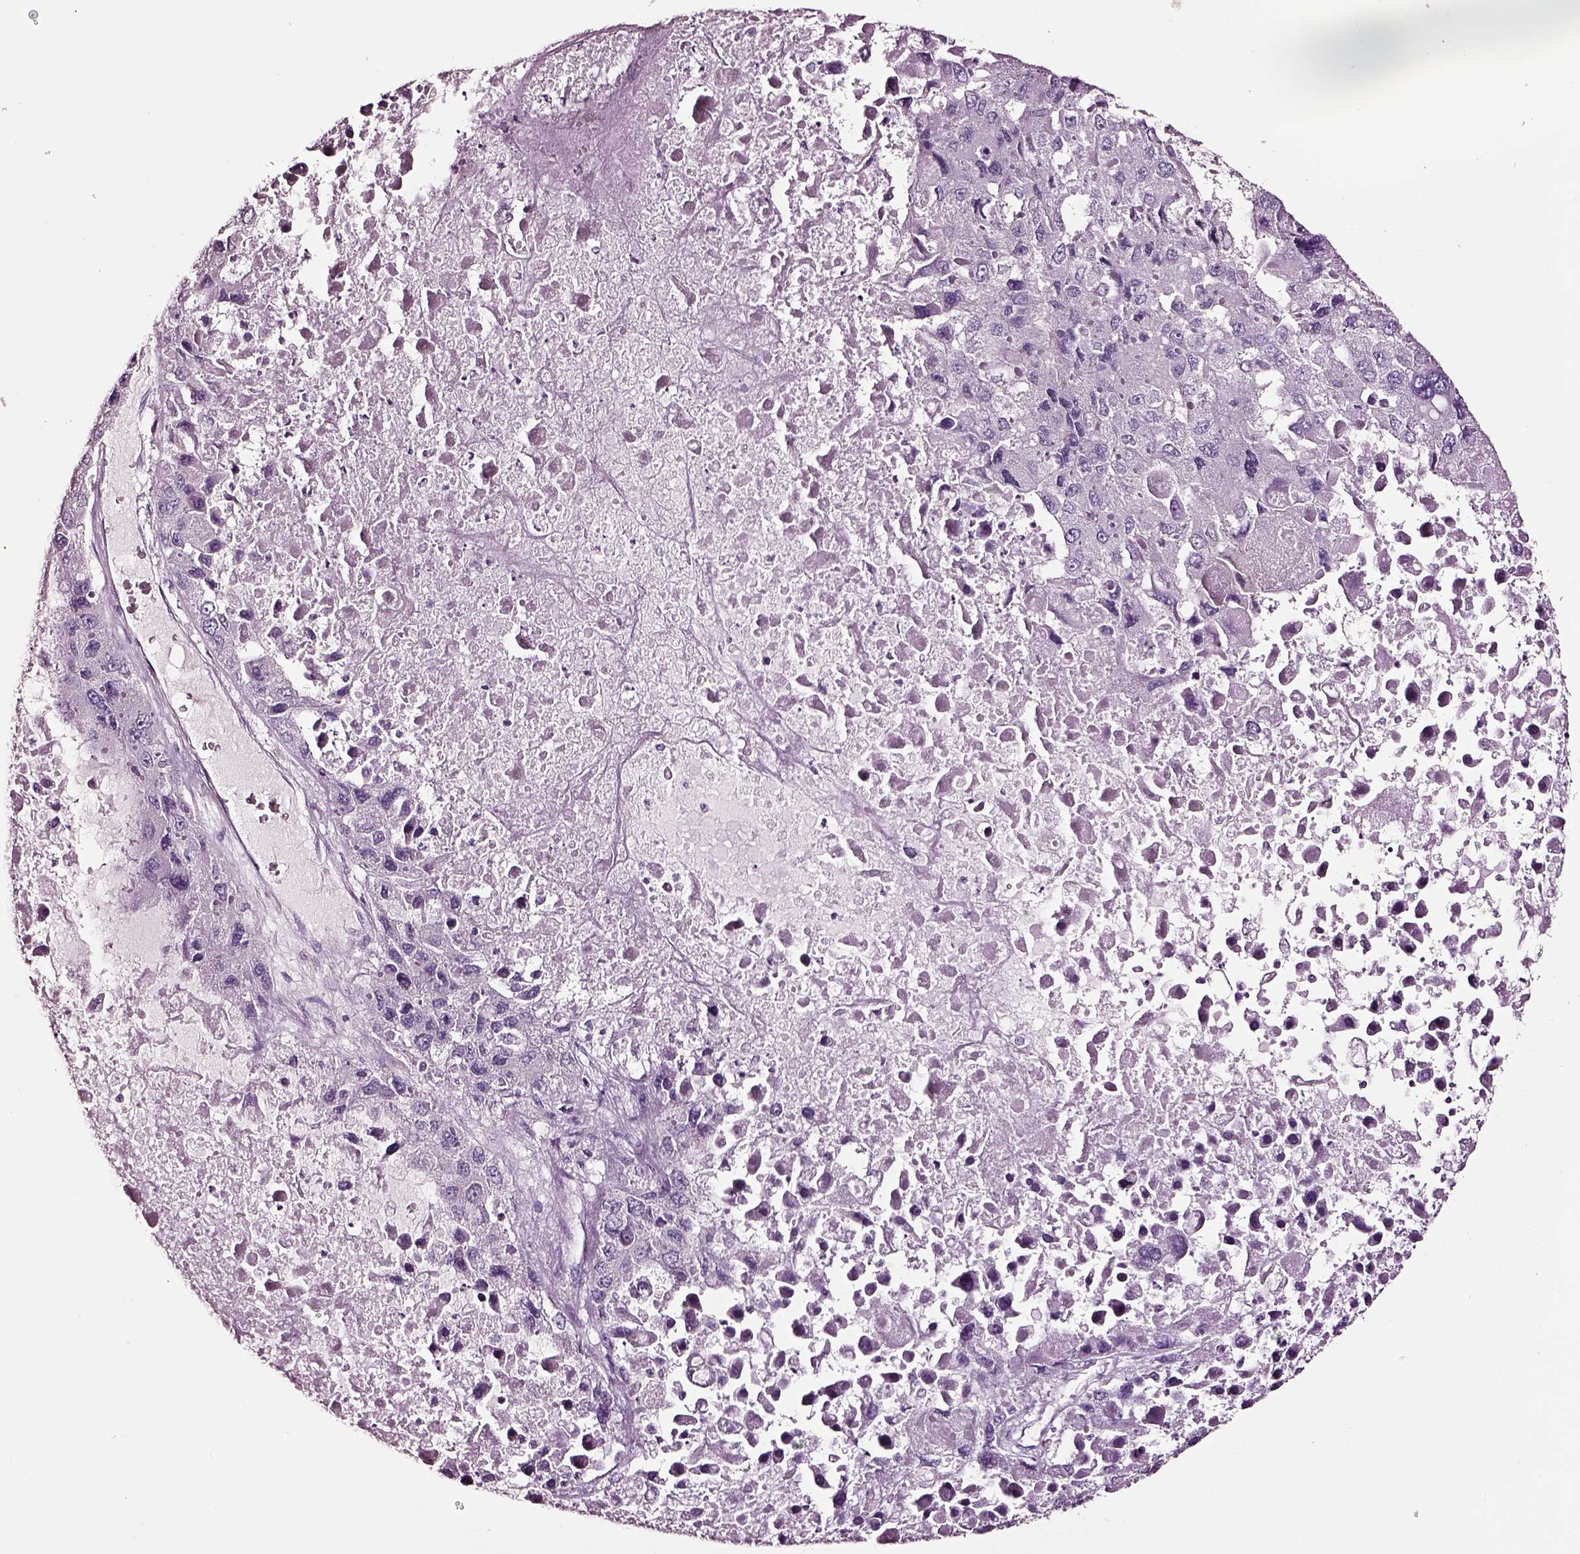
{"staining": {"intensity": "negative", "quantity": "none", "location": "none"}, "tissue": "liver cancer", "cell_type": "Tumor cells", "image_type": "cancer", "snomed": [{"axis": "morphology", "description": "Carcinoma, Hepatocellular, NOS"}, {"axis": "topography", "description": "Liver"}], "caption": "This is an immunohistochemistry histopathology image of human liver cancer. There is no staining in tumor cells.", "gene": "SOX10", "patient": {"sex": "female", "age": 41}}